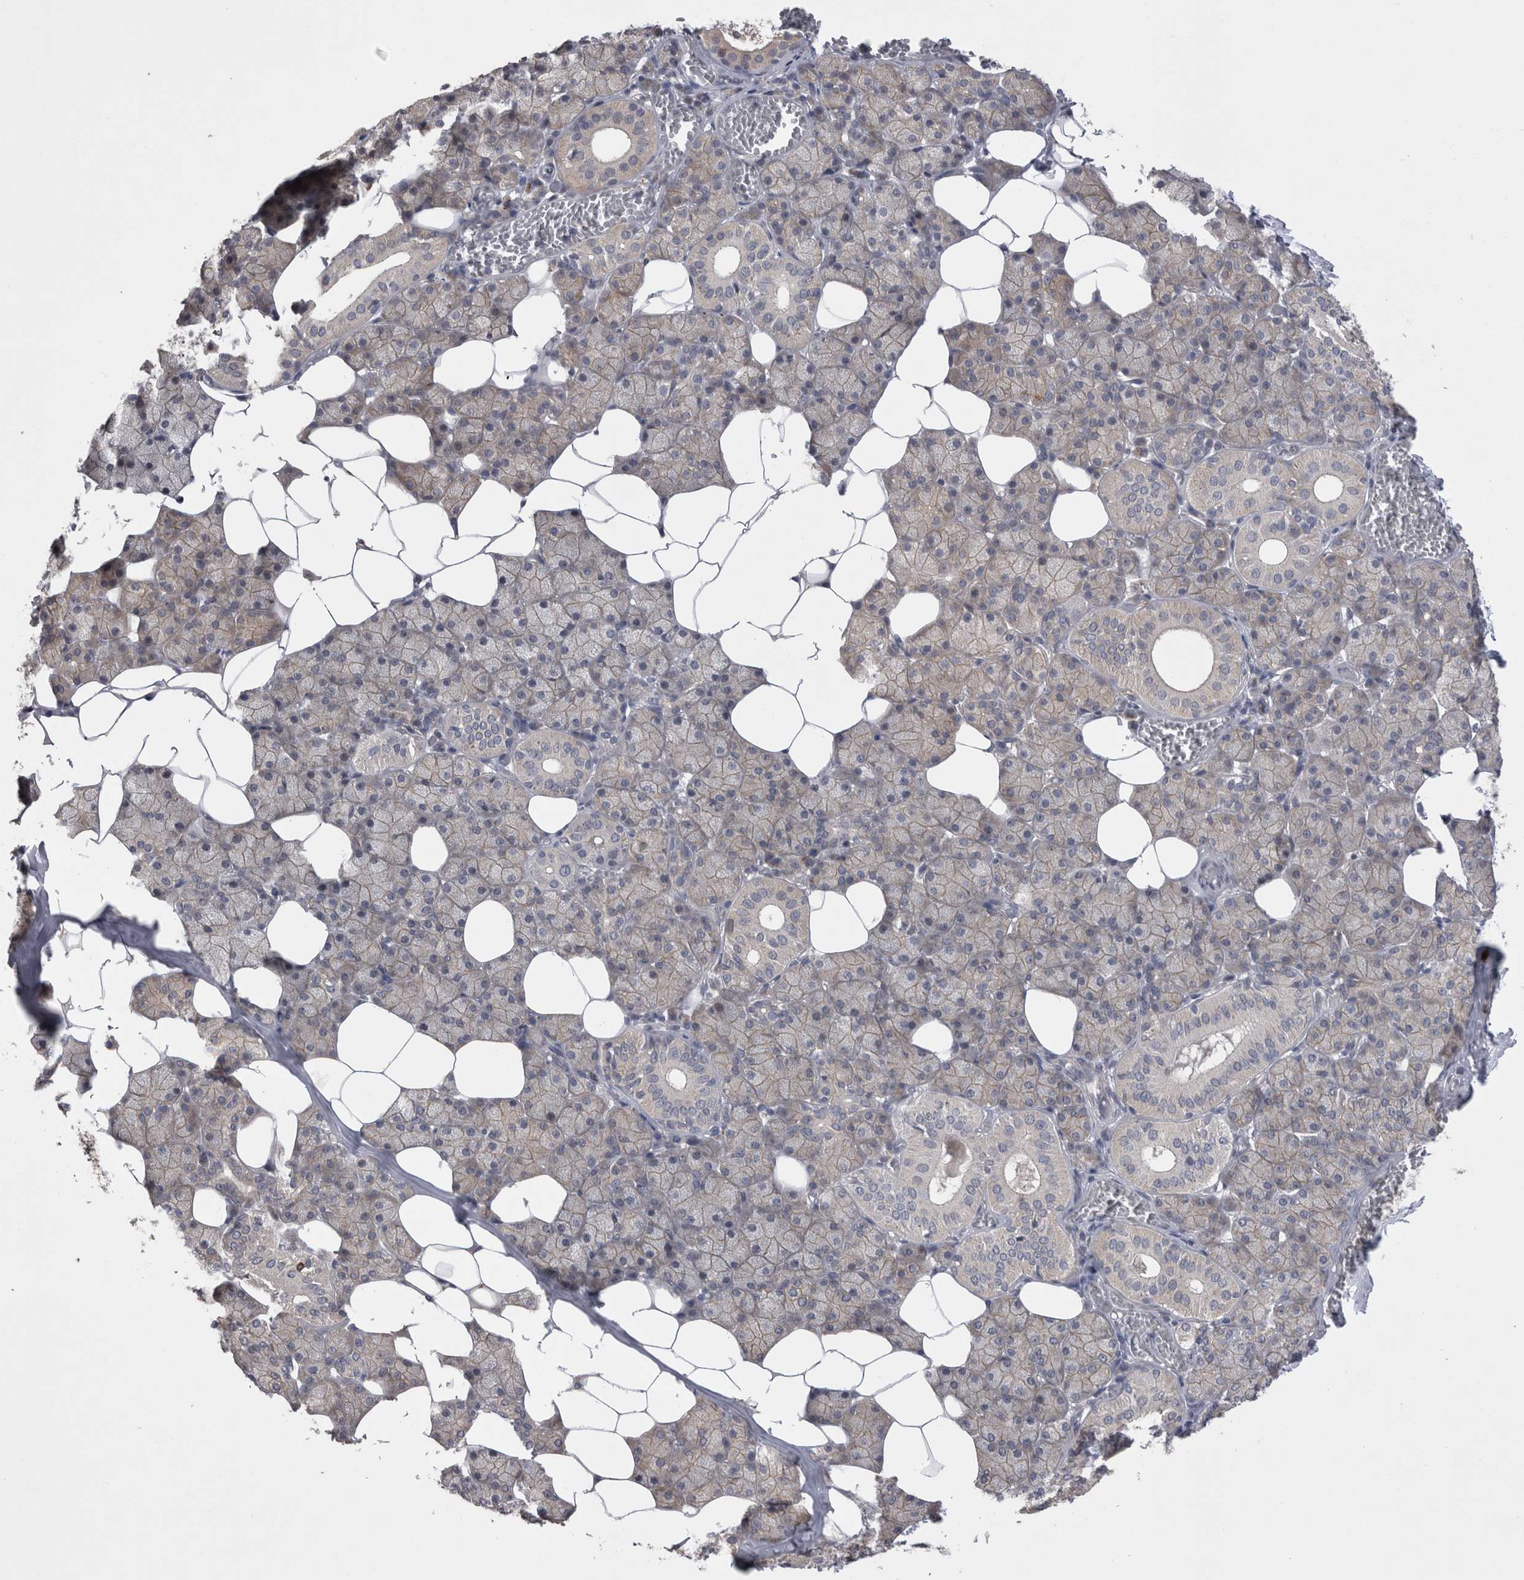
{"staining": {"intensity": "weak", "quantity": "25%-75%", "location": "cytoplasmic/membranous"}, "tissue": "salivary gland", "cell_type": "Glandular cells", "image_type": "normal", "snomed": [{"axis": "morphology", "description": "Normal tissue, NOS"}, {"axis": "topography", "description": "Salivary gland"}], "caption": "IHC image of unremarkable salivary gland: salivary gland stained using immunohistochemistry displays low levels of weak protein expression localized specifically in the cytoplasmic/membranous of glandular cells, appearing as a cytoplasmic/membranous brown color.", "gene": "CTBS", "patient": {"sex": "female", "age": 33}}